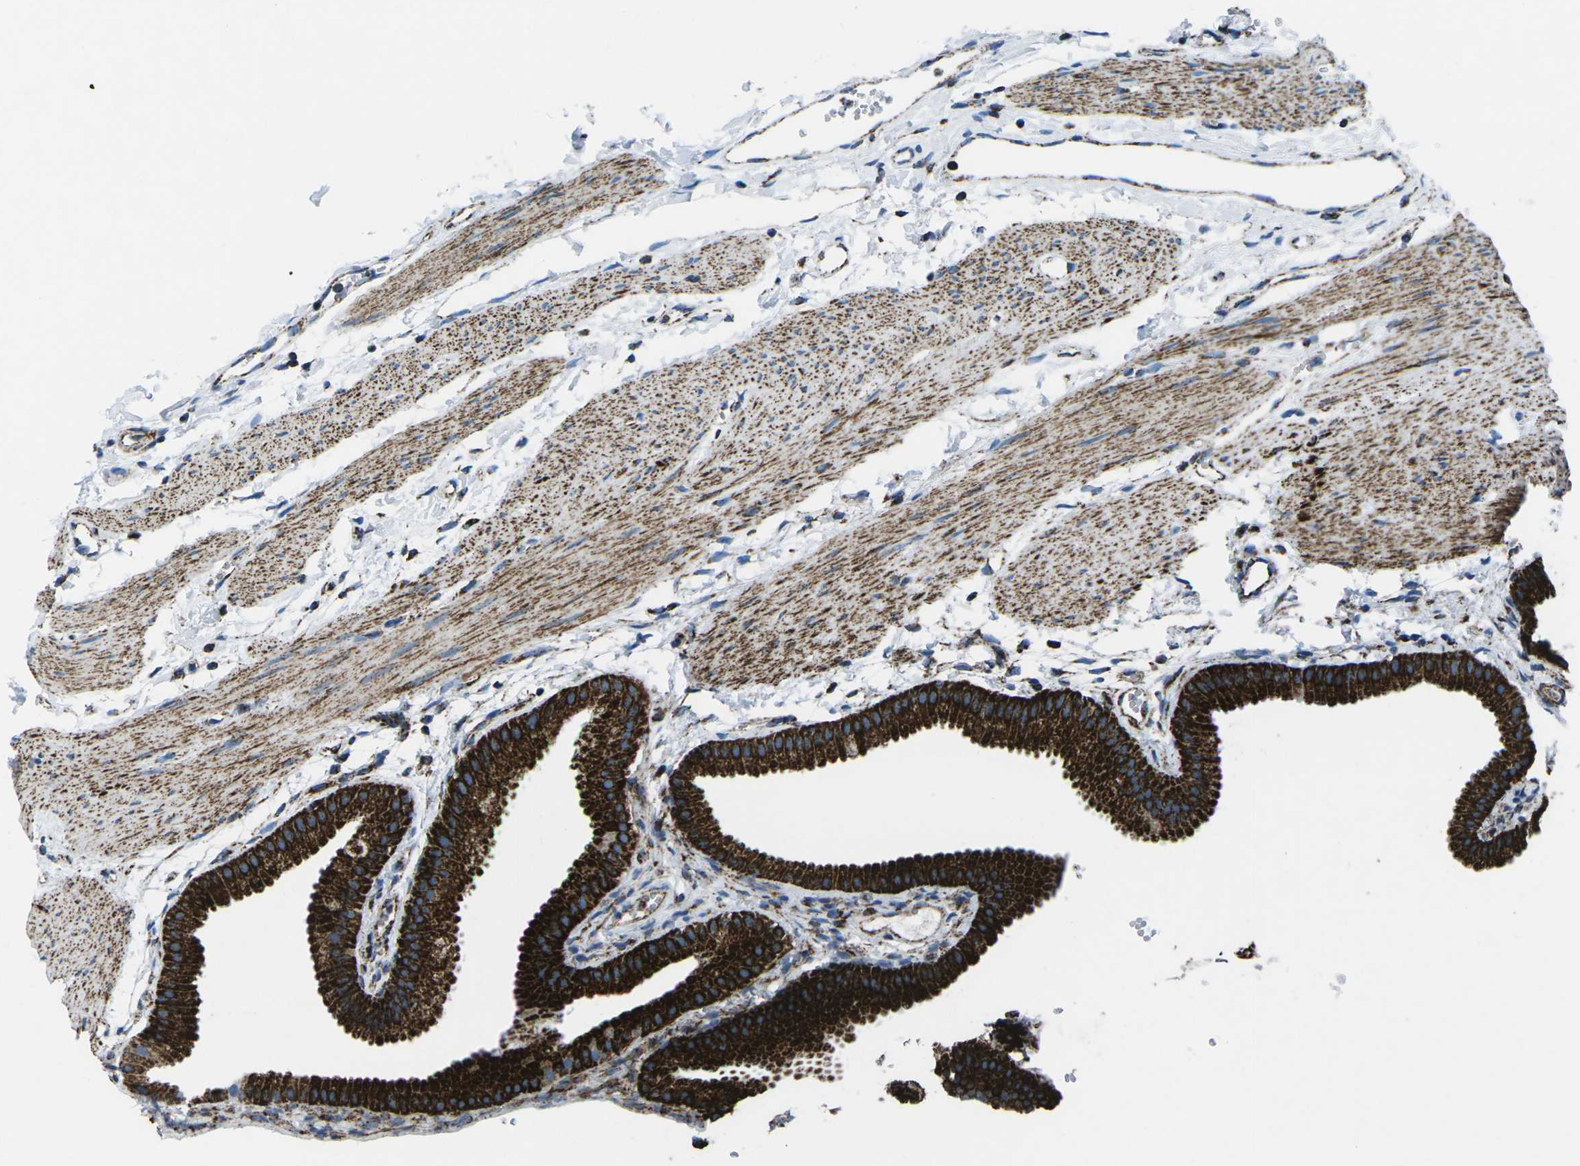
{"staining": {"intensity": "strong", "quantity": ">75%", "location": "cytoplasmic/membranous"}, "tissue": "gallbladder", "cell_type": "Glandular cells", "image_type": "normal", "snomed": [{"axis": "morphology", "description": "Normal tissue, NOS"}, {"axis": "topography", "description": "Gallbladder"}], "caption": "The histopathology image exhibits immunohistochemical staining of benign gallbladder. There is strong cytoplasmic/membranous staining is present in about >75% of glandular cells.", "gene": "MT", "patient": {"sex": "female", "age": 64}}